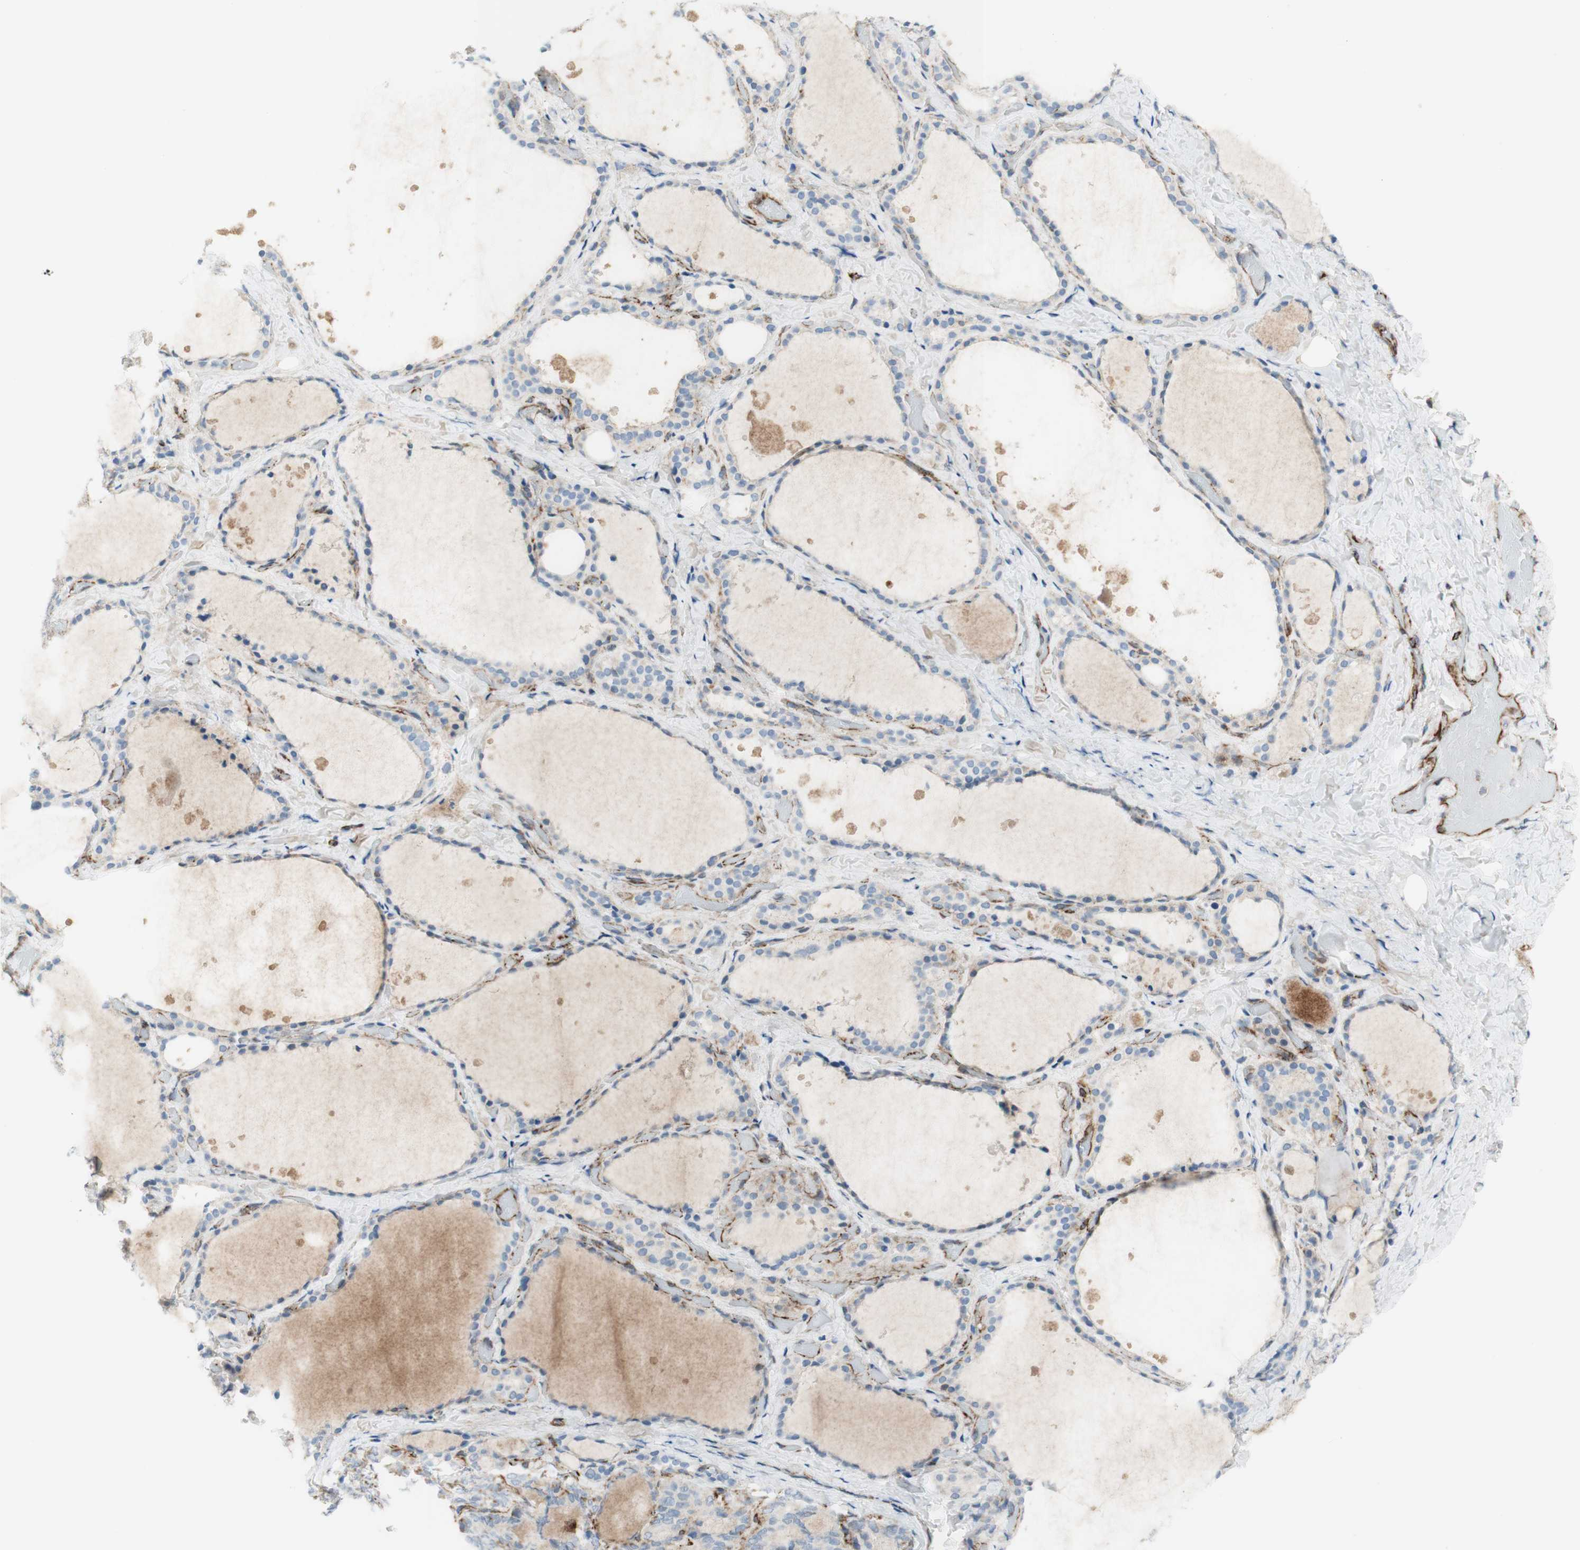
{"staining": {"intensity": "weak", "quantity": "25%-75%", "location": "cytoplasmic/membranous"}, "tissue": "thyroid gland", "cell_type": "Glandular cells", "image_type": "normal", "snomed": [{"axis": "morphology", "description": "Normal tissue, NOS"}, {"axis": "topography", "description": "Thyroid gland"}], "caption": "Protein expression analysis of benign thyroid gland shows weak cytoplasmic/membranous staining in about 25%-75% of glandular cells.", "gene": "POU2AF1", "patient": {"sex": "female", "age": 44}}